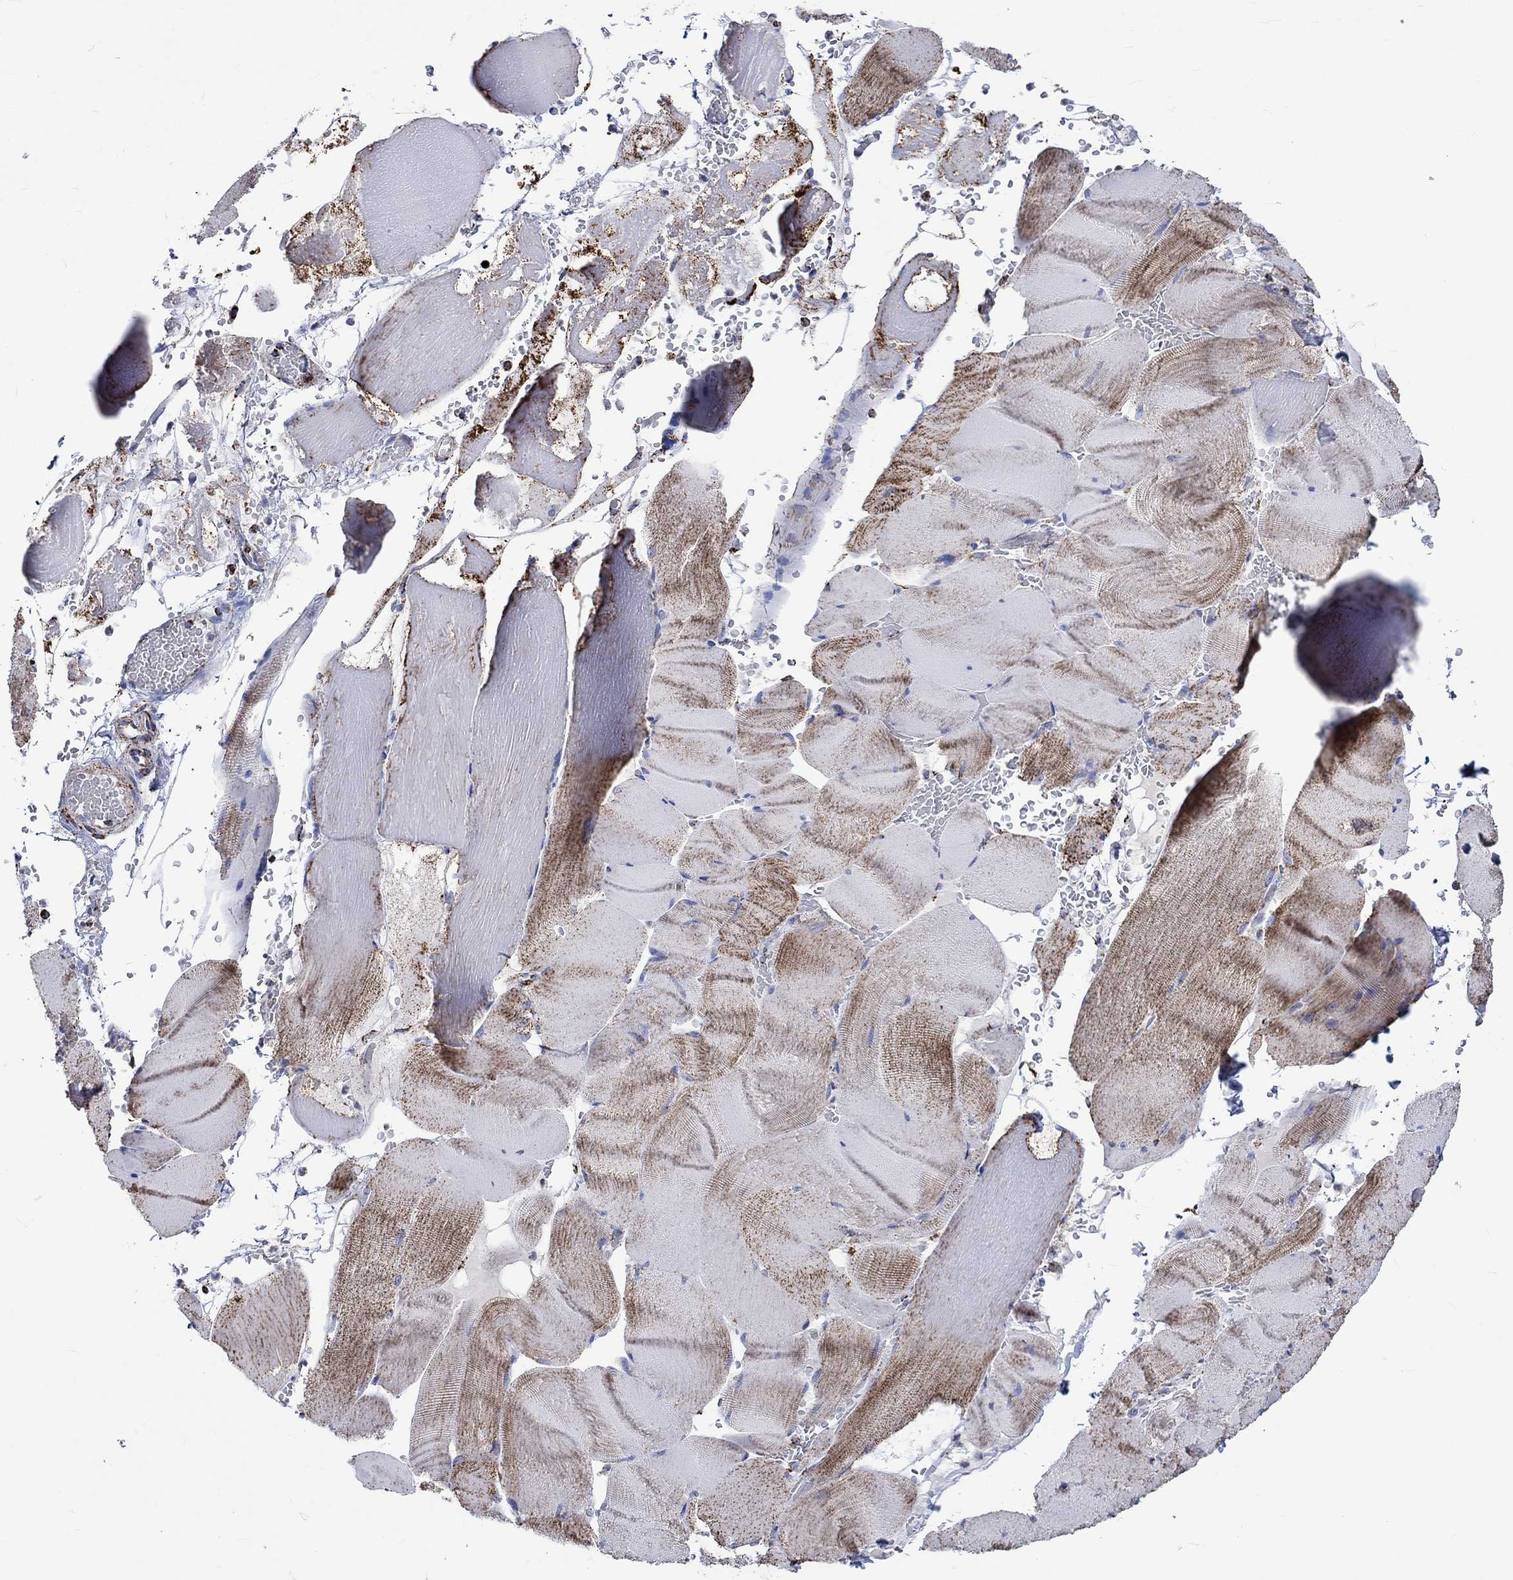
{"staining": {"intensity": "moderate", "quantity": "<25%", "location": "cytoplasmic/membranous"}, "tissue": "skeletal muscle", "cell_type": "Myocytes", "image_type": "normal", "snomed": [{"axis": "morphology", "description": "Normal tissue, NOS"}, {"axis": "topography", "description": "Skeletal muscle"}], "caption": "DAB immunohistochemical staining of unremarkable human skeletal muscle reveals moderate cytoplasmic/membranous protein staining in about <25% of myocytes.", "gene": "RCE1", "patient": {"sex": "male", "age": 56}}